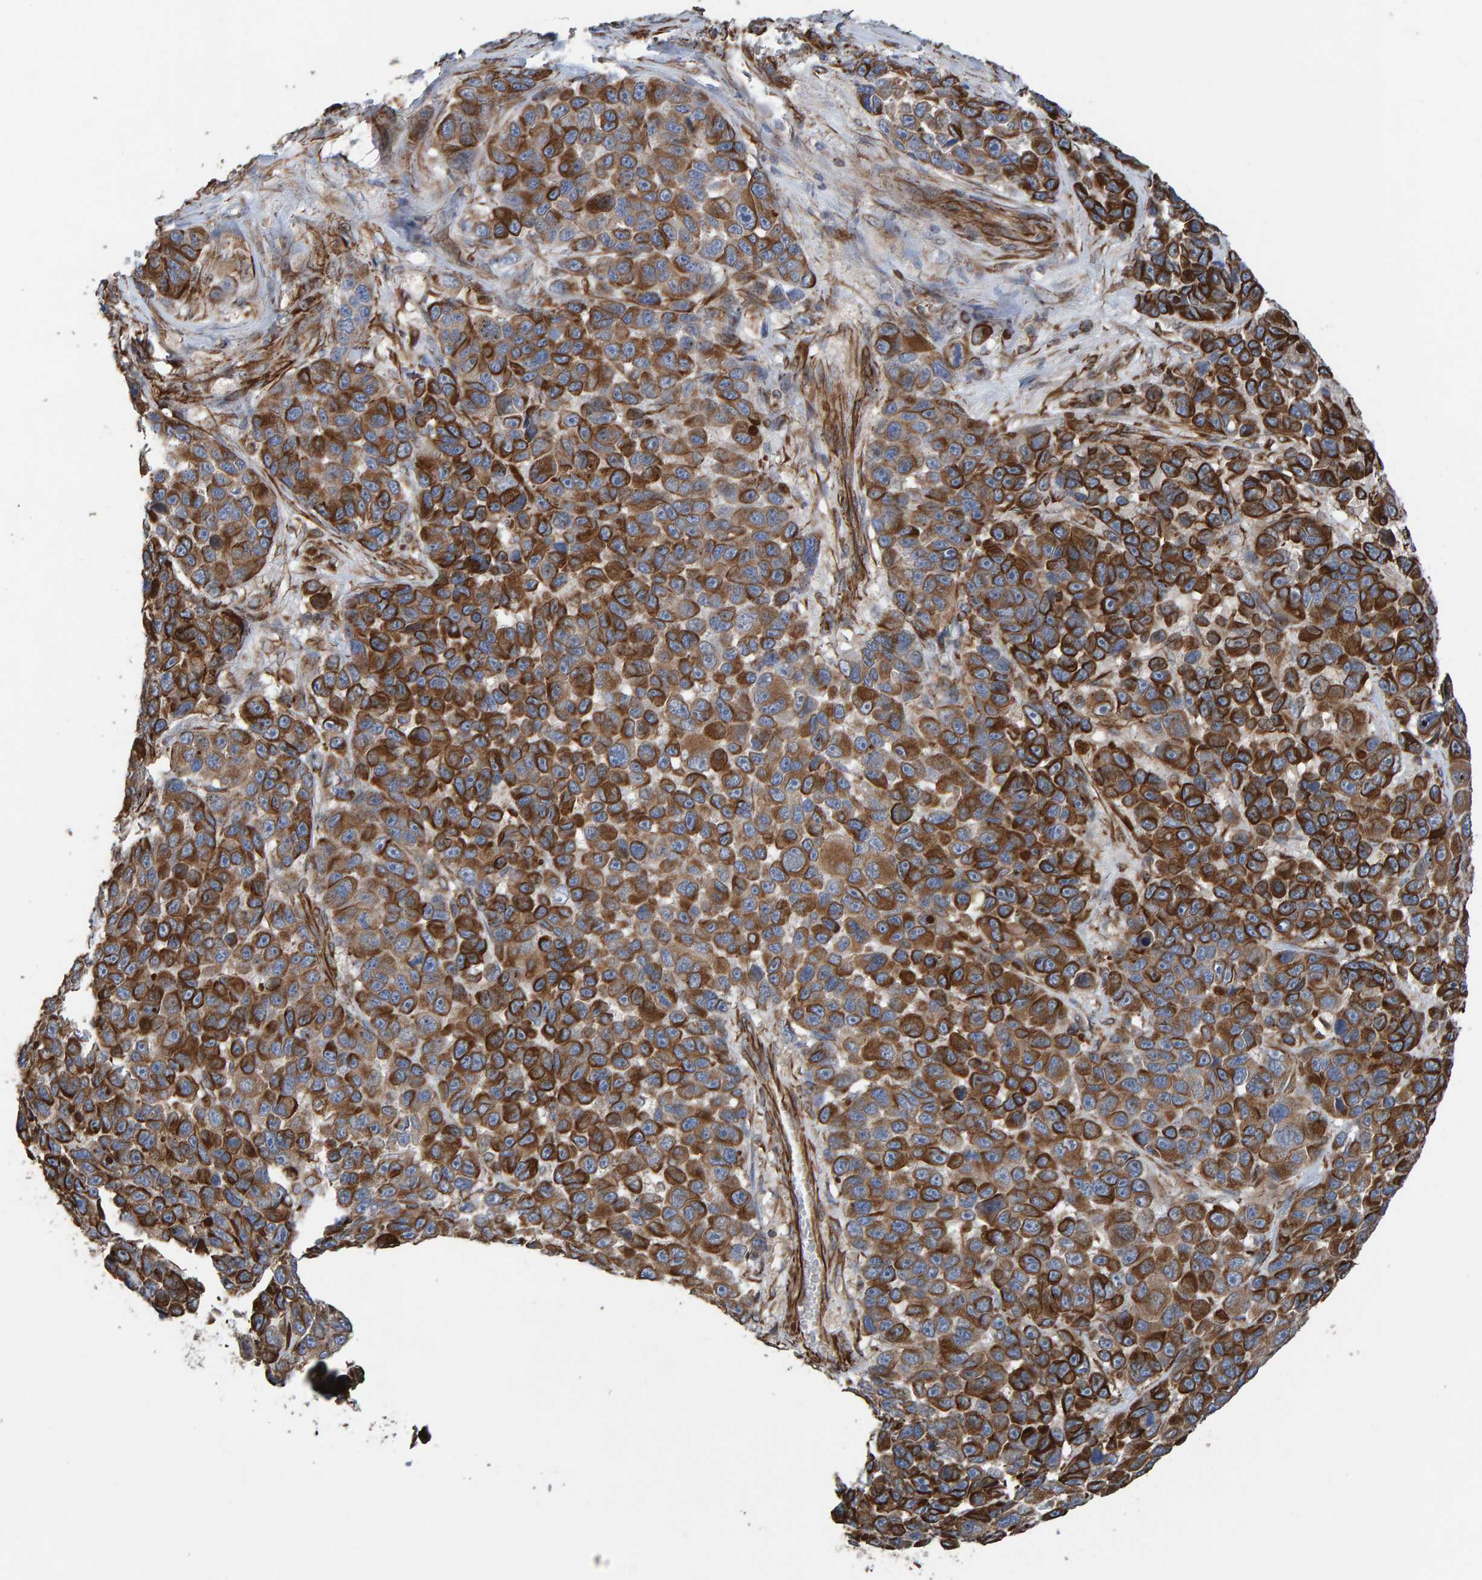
{"staining": {"intensity": "strong", "quantity": ">75%", "location": "cytoplasmic/membranous"}, "tissue": "melanoma", "cell_type": "Tumor cells", "image_type": "cancer", "snomed": [{"axis": "morphology", "description": "Malignant melanoma, NOS"}, {"axis": "topography", "description": "Skin"}], "caption": "Immunohistochemical staining of human melanoma demonstrates high levels of strong cytoplasmic/membranous staining in approximately >75% of tumor cells.", "gene": "ZNF347", "patient": {"sex": "male", "age": 53}}